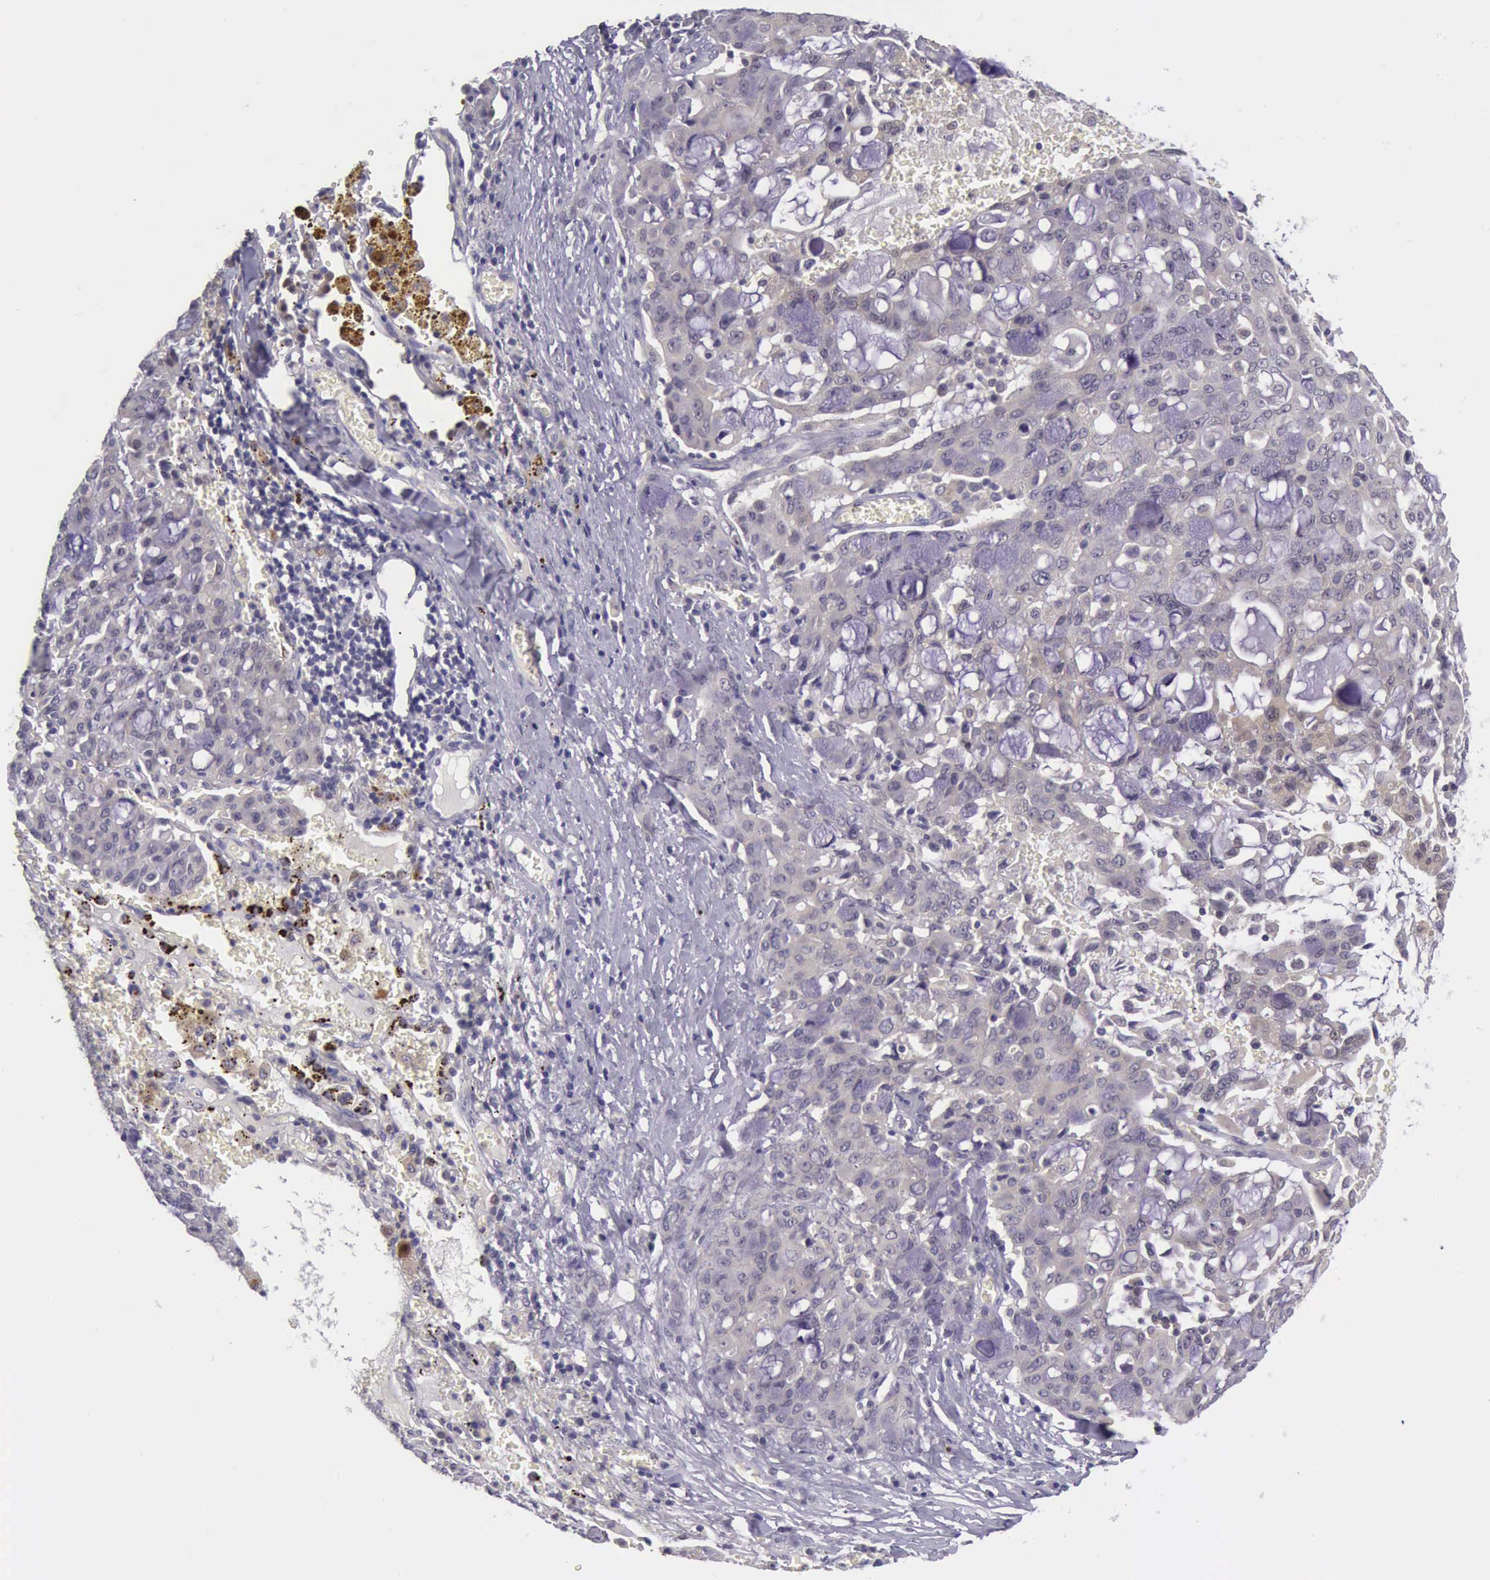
{"staining": {"intensity": "weak", "quantity": ">75%", "location": "cytoplasmic/membranous"}, "tissue": "lung cancer", "cell_type": "Tumor cells", "image_type": "cancer", "snomed": [{"axis": "morphology", "description": "Adenocarcinoma, NOS"}, {"axis": "topography", "description": "Lung"}], "caption": "This micrograph displays immunohistochemistry (IHC) staining of lung cancer (adenocarcinoma), with low weak cytoplasmic/membranous staining in approximately >75% of tumor cells.", "gene": "ARNT2", "patient": {"sex": "female", "age": 44}}